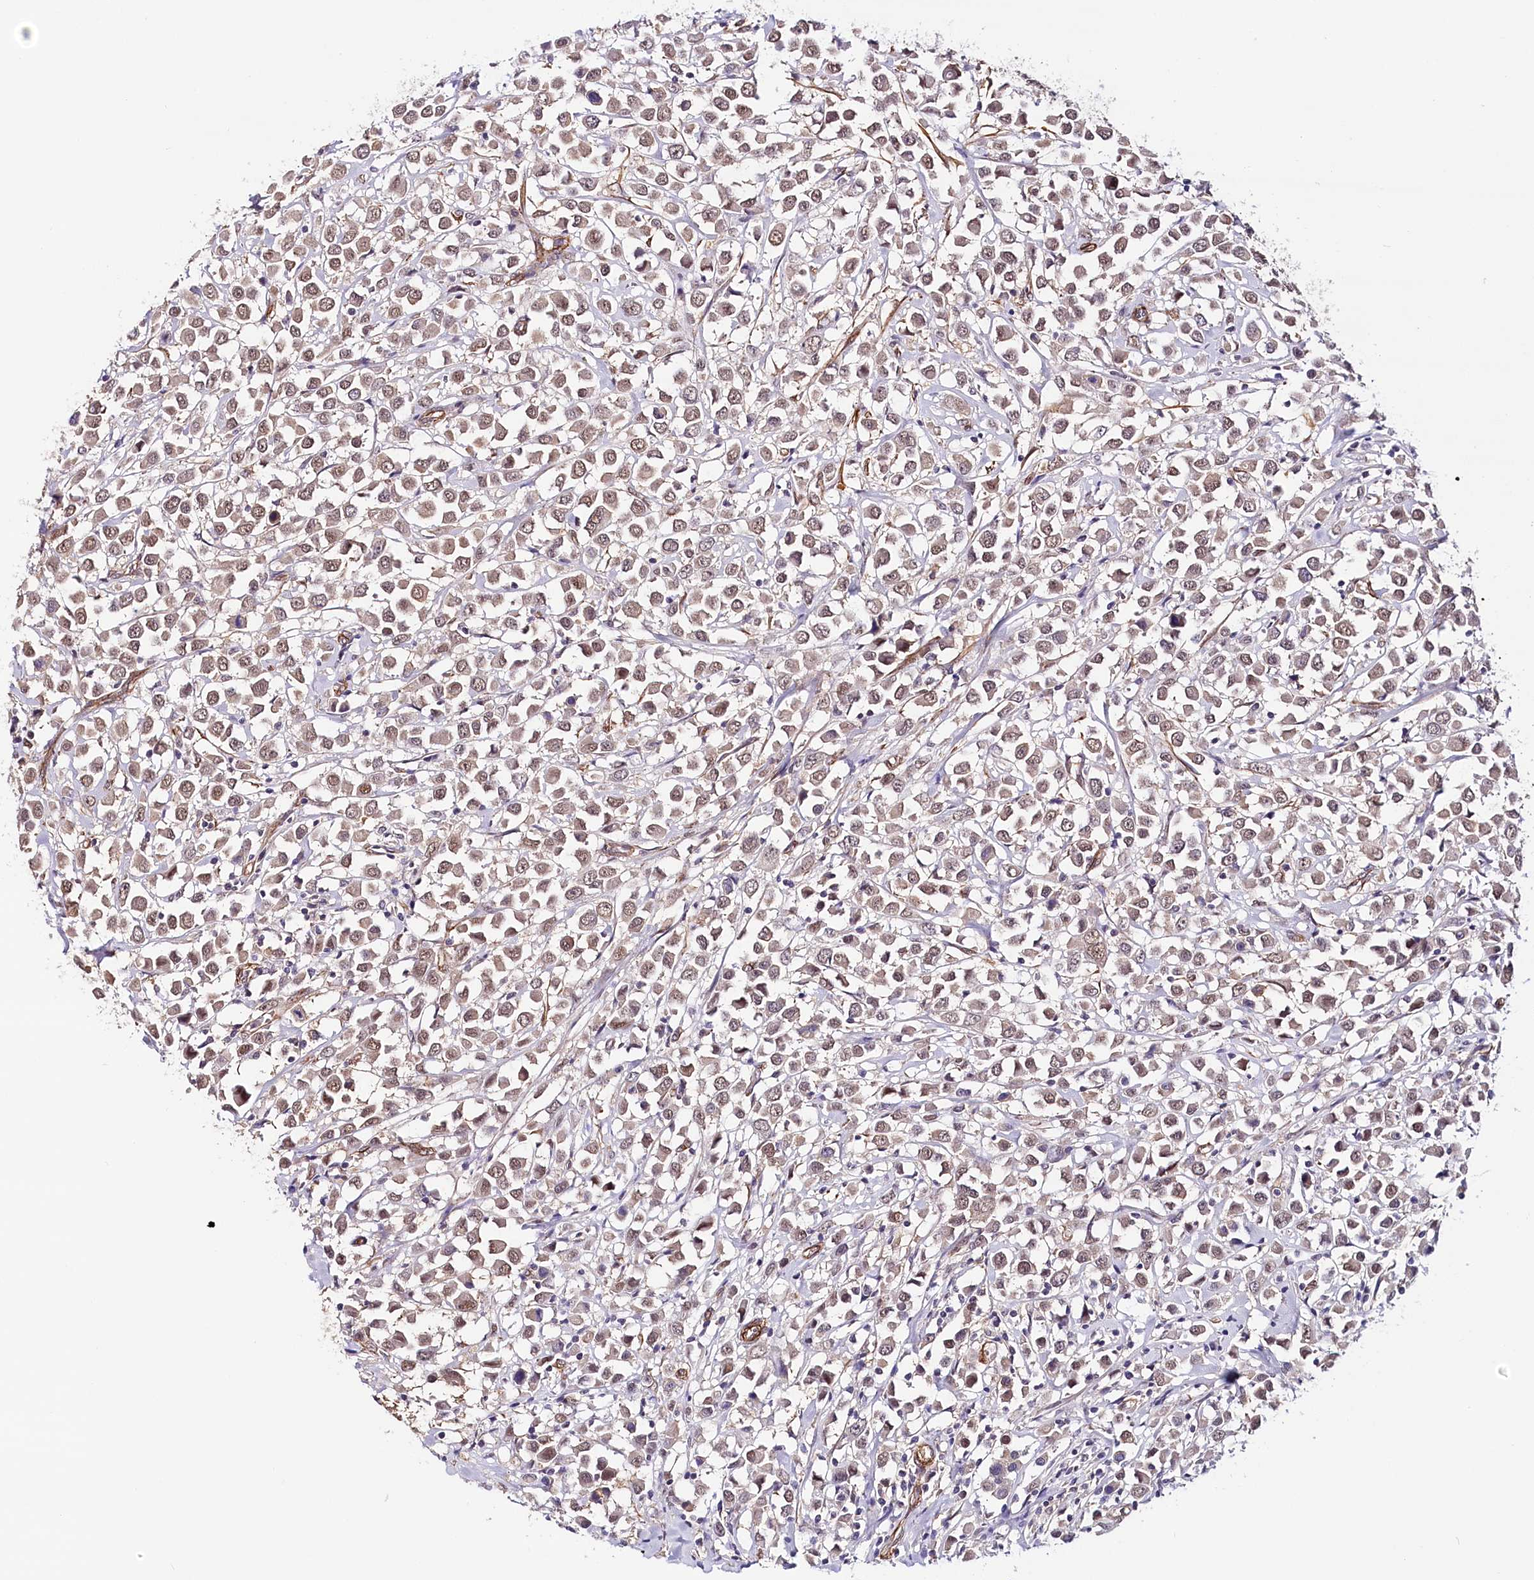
{"staining": {"intensity": "weak", "quantity": ">75%", "location": "nuclear"}, "tissue": "breast cancer", "cell_type": "Tumor cells", "image_type": "cancer", "snomed": [{"axis": "morphology", "description": "Duct carcinoma"}, {"axis": "topography", "description": "Breast"}], "caption": "A histopathology image of breast cancer (infiltrating ductal carcinoma) stained for a protein shows weak nuclear brown staining in tumor cells.", "gene": "PPP2R5B", "patient": {"sex": "female", "age": 61}}